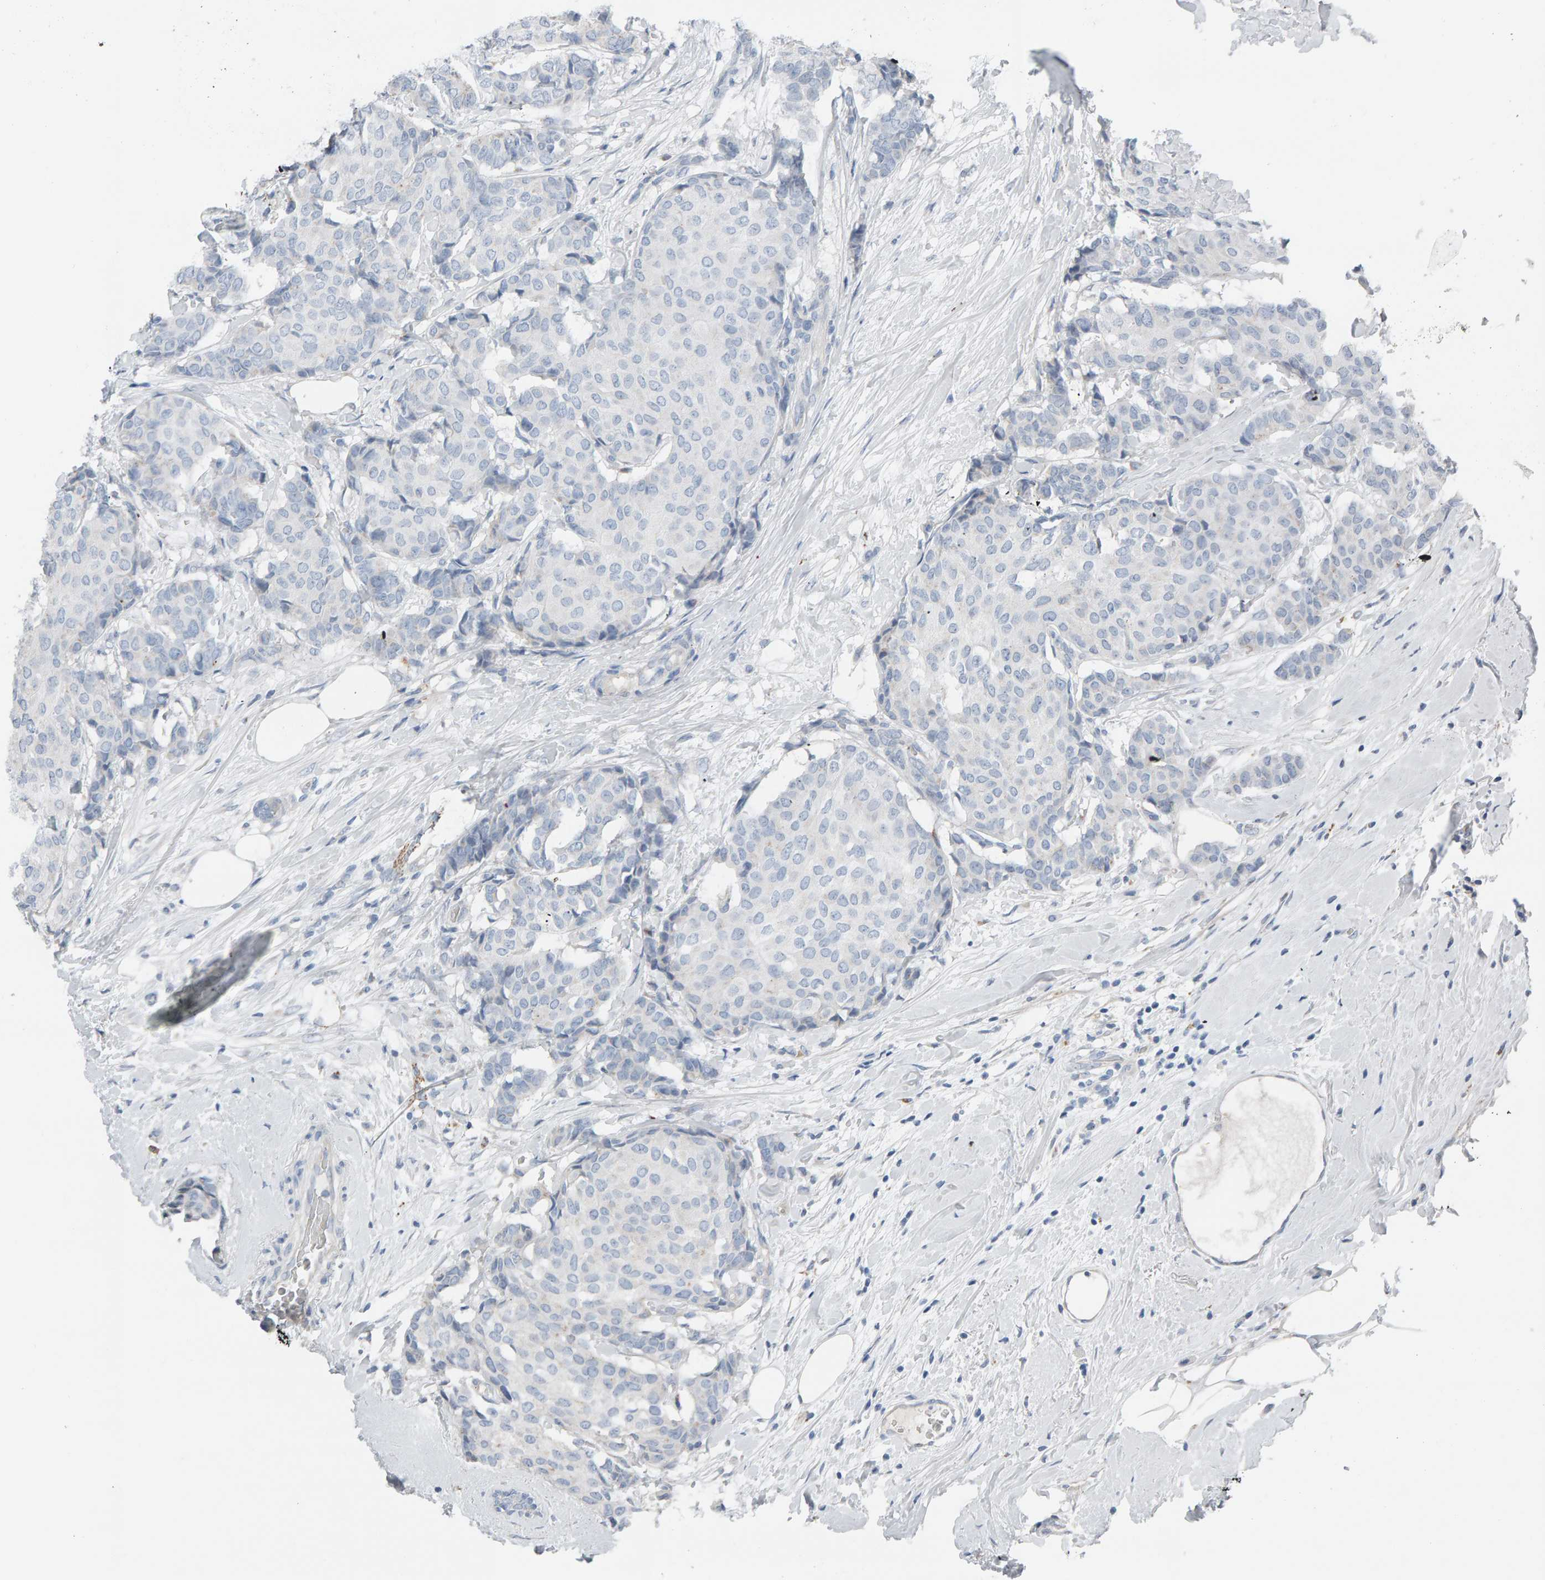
{"staining": {"intensity": "negative", "quantity": "none", "location": "none"}, "tissue": "breast cancer", "cell_type": "Tumor cells", "image_type": "cancer", "snomed": [{"axis": "morphology", "description": "Duct carcinoma"}, {"axis": "topography", "description": "Breast"}], "caption": "Image shows no significant protein expression in tumor cells of infiltrating ductal carcinoma (breast). (DAB IHC, high magnification).", "gene": "IPPK", "patient": {"sex": "female", "age": 75}}